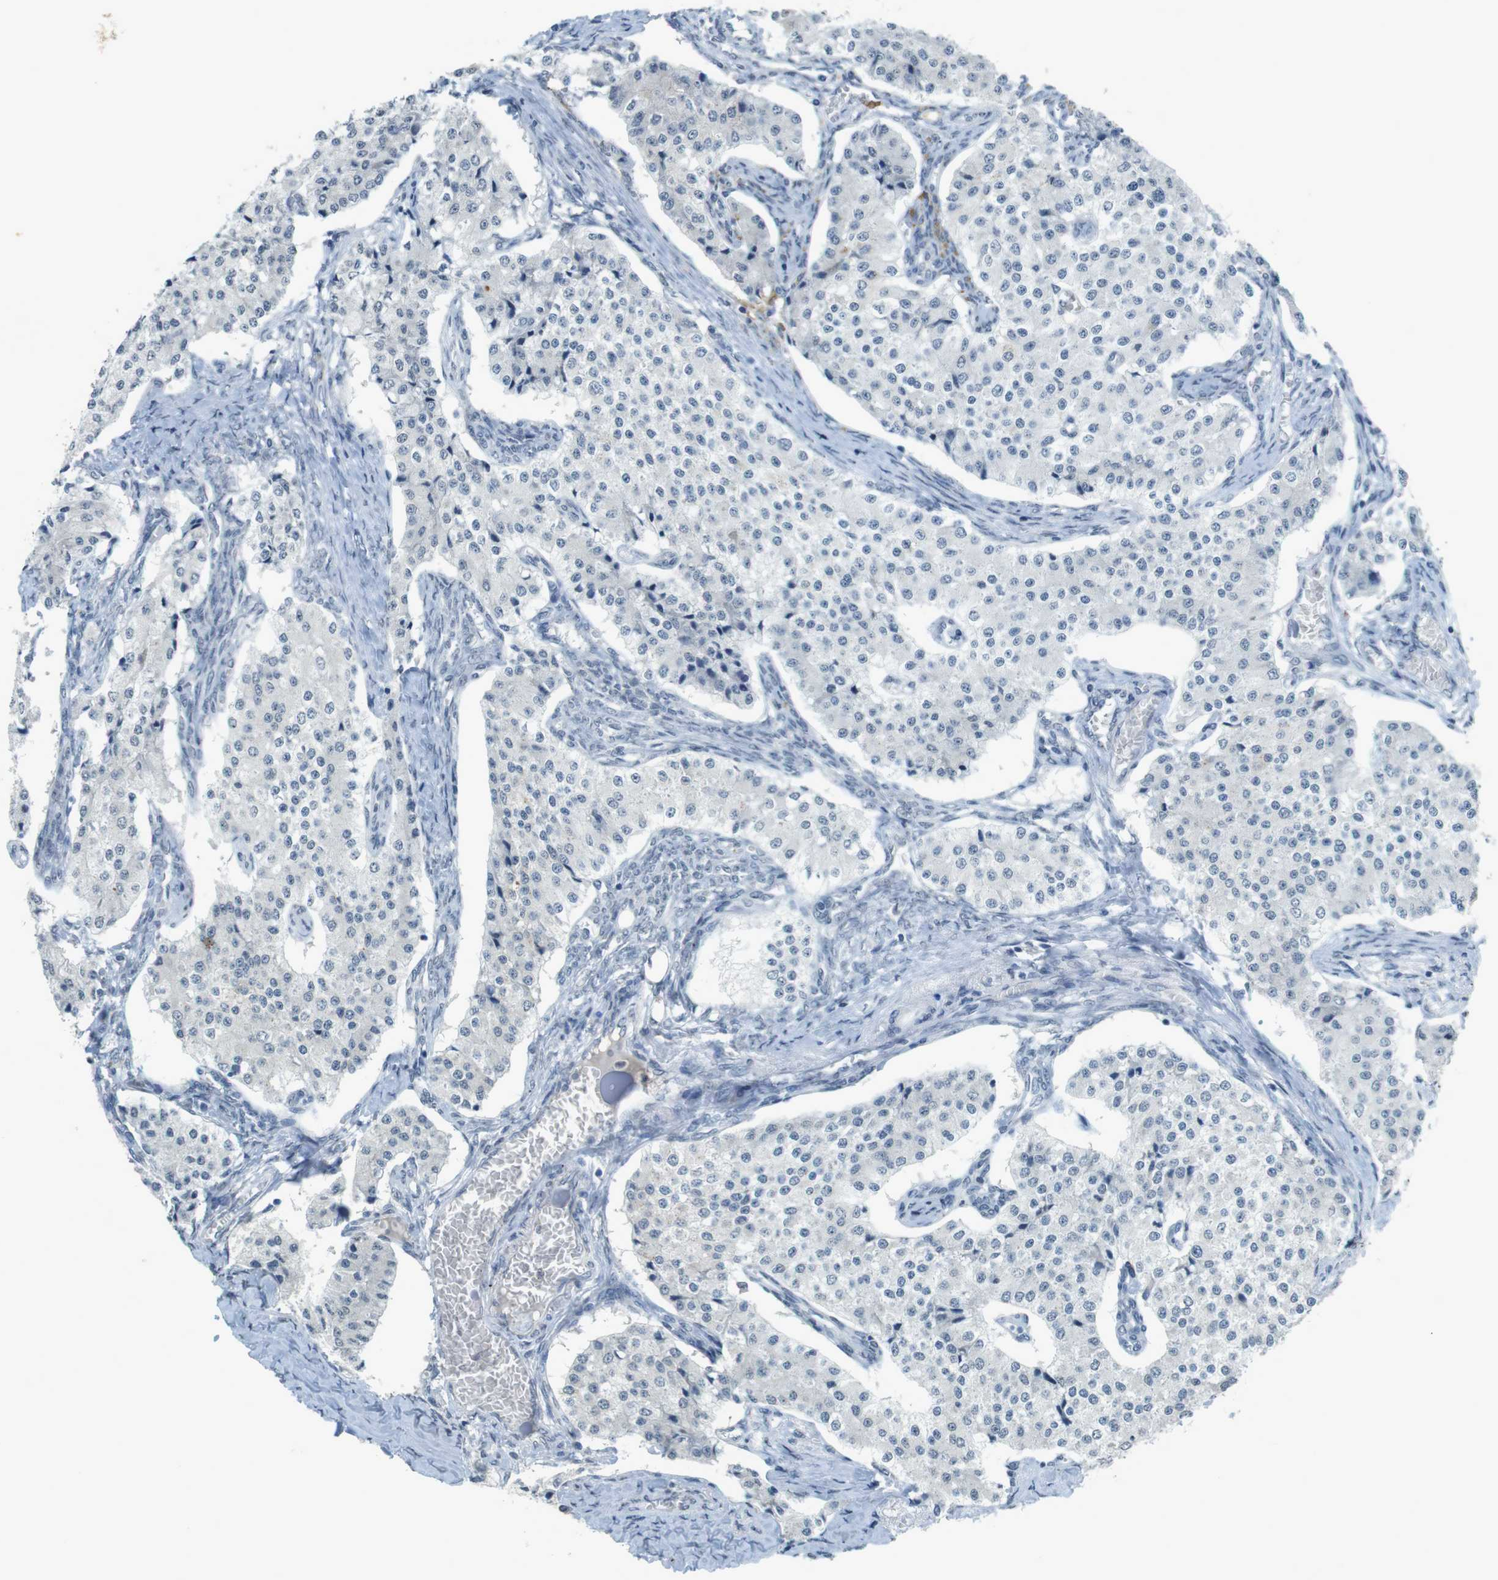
{"staining": {"intensity": "negative", "quantity": "none", "location": "none"}, "tissue": "carcinoid", "cell_type": "Tumor cells", "image_type": "cancer", "snomed": [{"axis": "morphology", "description": "Carcinoid, malignant, NOS"}, {"axis": "topography", "description": "Colon"}], "caption": "Malignant carcinoid stained for a protein using immunohistochemistry exhibits no expression tumor cells.", "gene": "FZD10", "patient": {"sex": "female", "age": 52}}